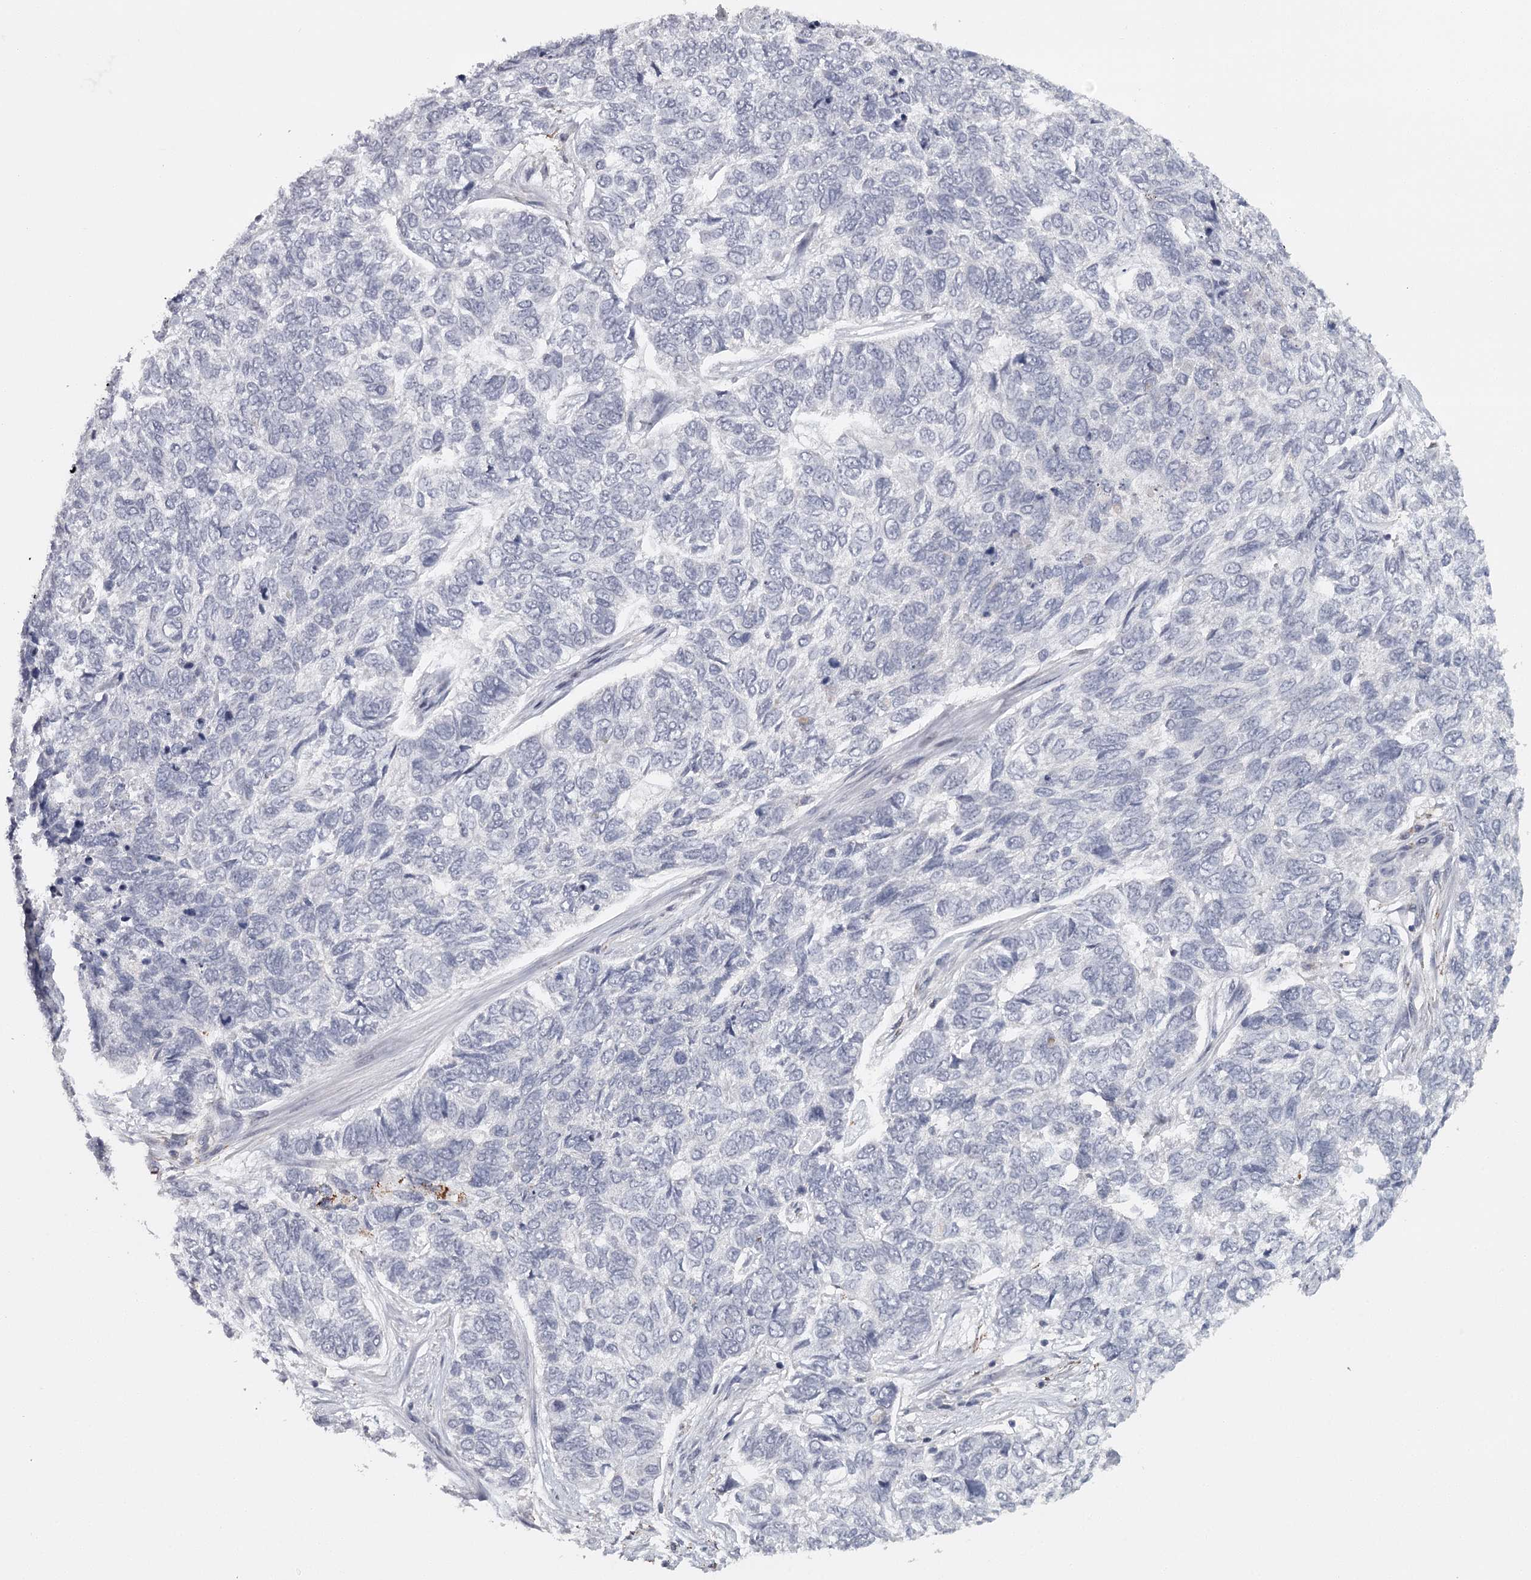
{"staining": {"intensity": "negative", "quantity": "none", "location": "none"}, "tissue": "skin cancer", "cell_type": "Tumor cells", "image_type": "cancer", "snomed": [{"axis": "morphology", "description": "Basal cell carcinoma"}, {"axis": "topography", "description": "Skin"}], "caption": "An image of skin cancer (basal cell carcinoma) stained for a protein demonstrates no brown staining in tumor cells.", "gene": "FAXC", "patient": {"sex": "female", "age": 65}}